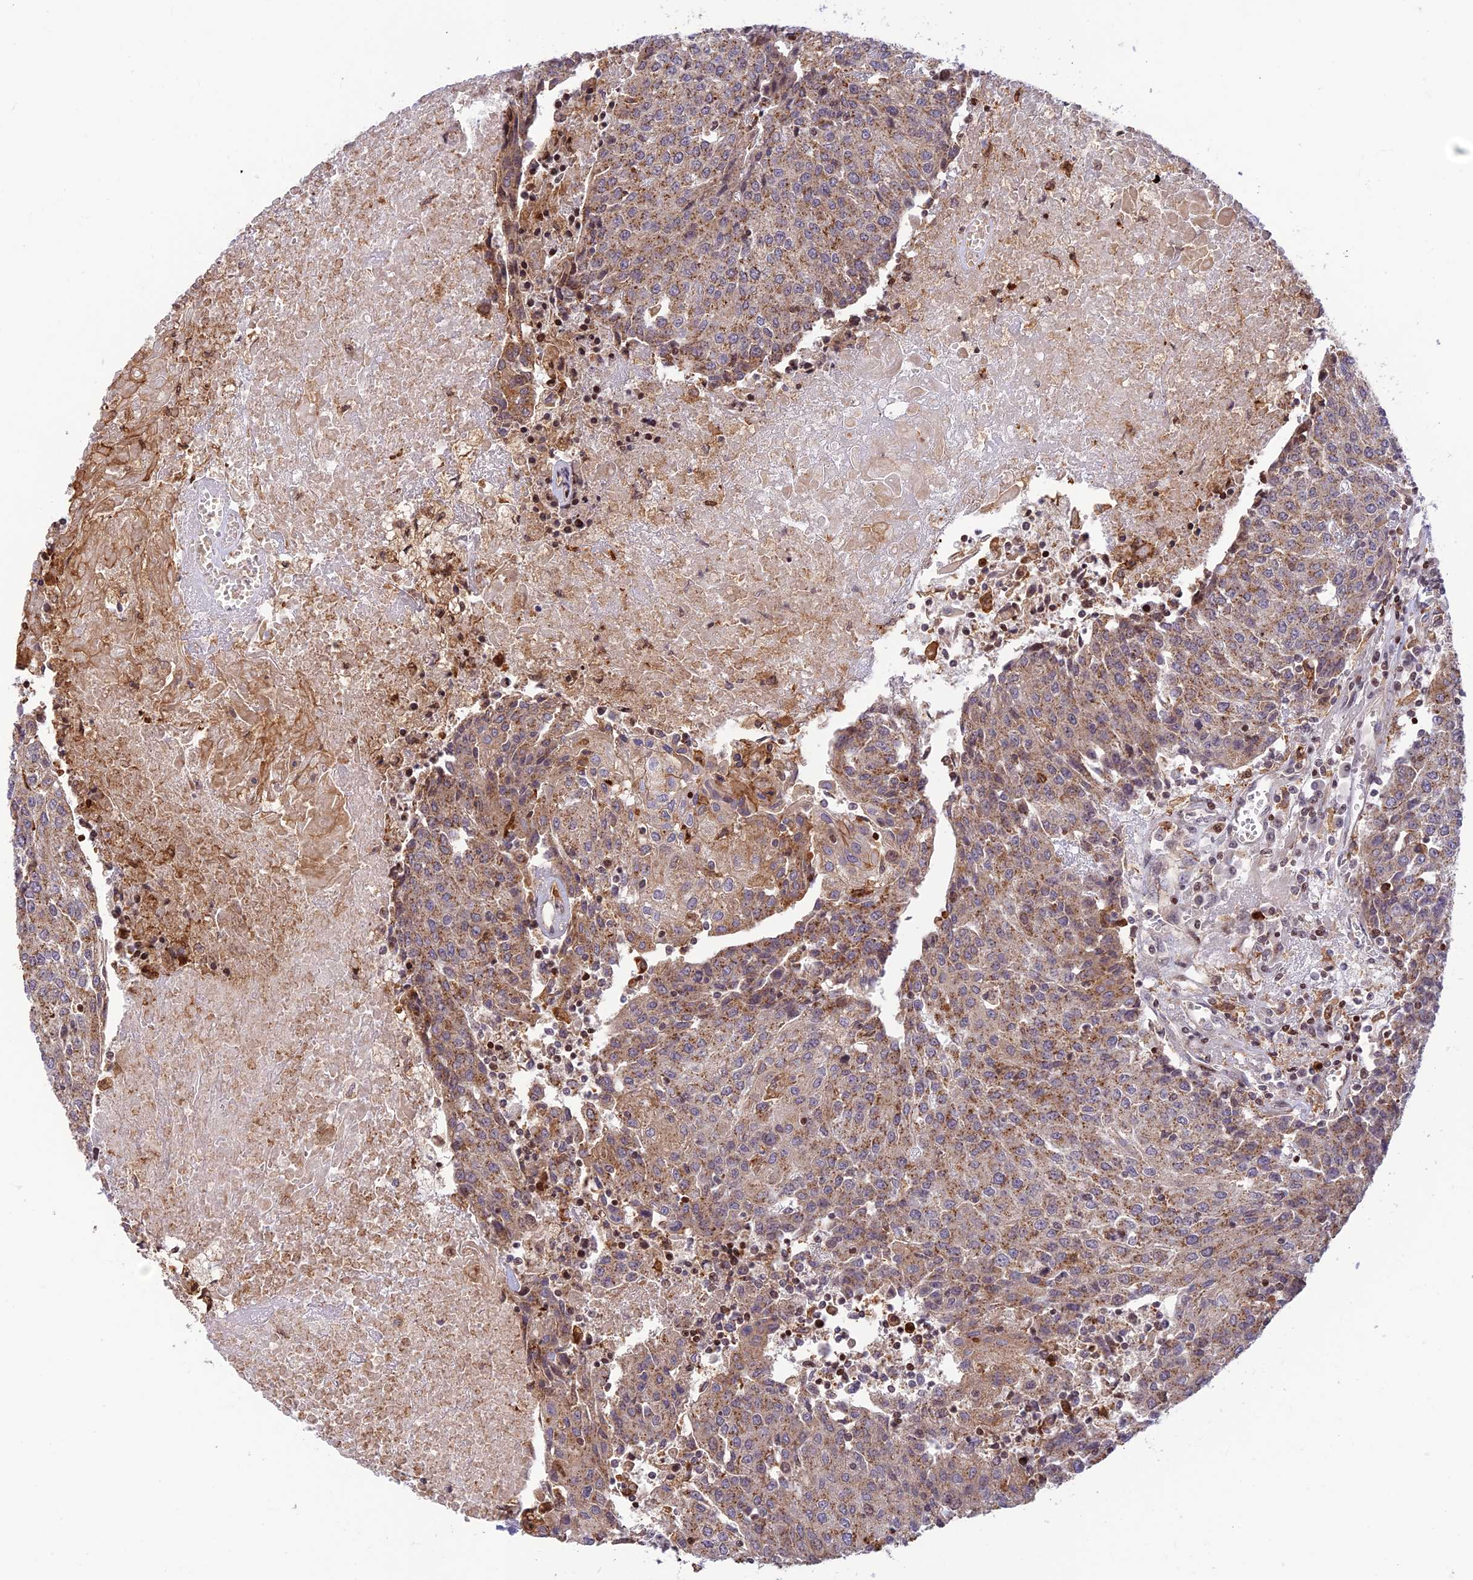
{"staining": {"intensity": "moderate", "quantity": ">75%", "location": "cytoplasmic/membranous"}, "tissue": "urothelial cancer", "cell_type": "Tumor cells", "image_type": "cancer", "snomed": [{"axis": "morphology", "description": "Urothelial carcinoma, High grade"}, {"axis": "topography", "description": "Urinary bladder"}], "caption": "This micrograph displays immunohistochemistry (IHC) staining of urothelial carcinoma (high-grade), with medium moderate cytoplasmic/membranous positivity in about >75% of tumor cells.", "gene": "FAM186B", "patient": {"sex": "female", "age": 85}}